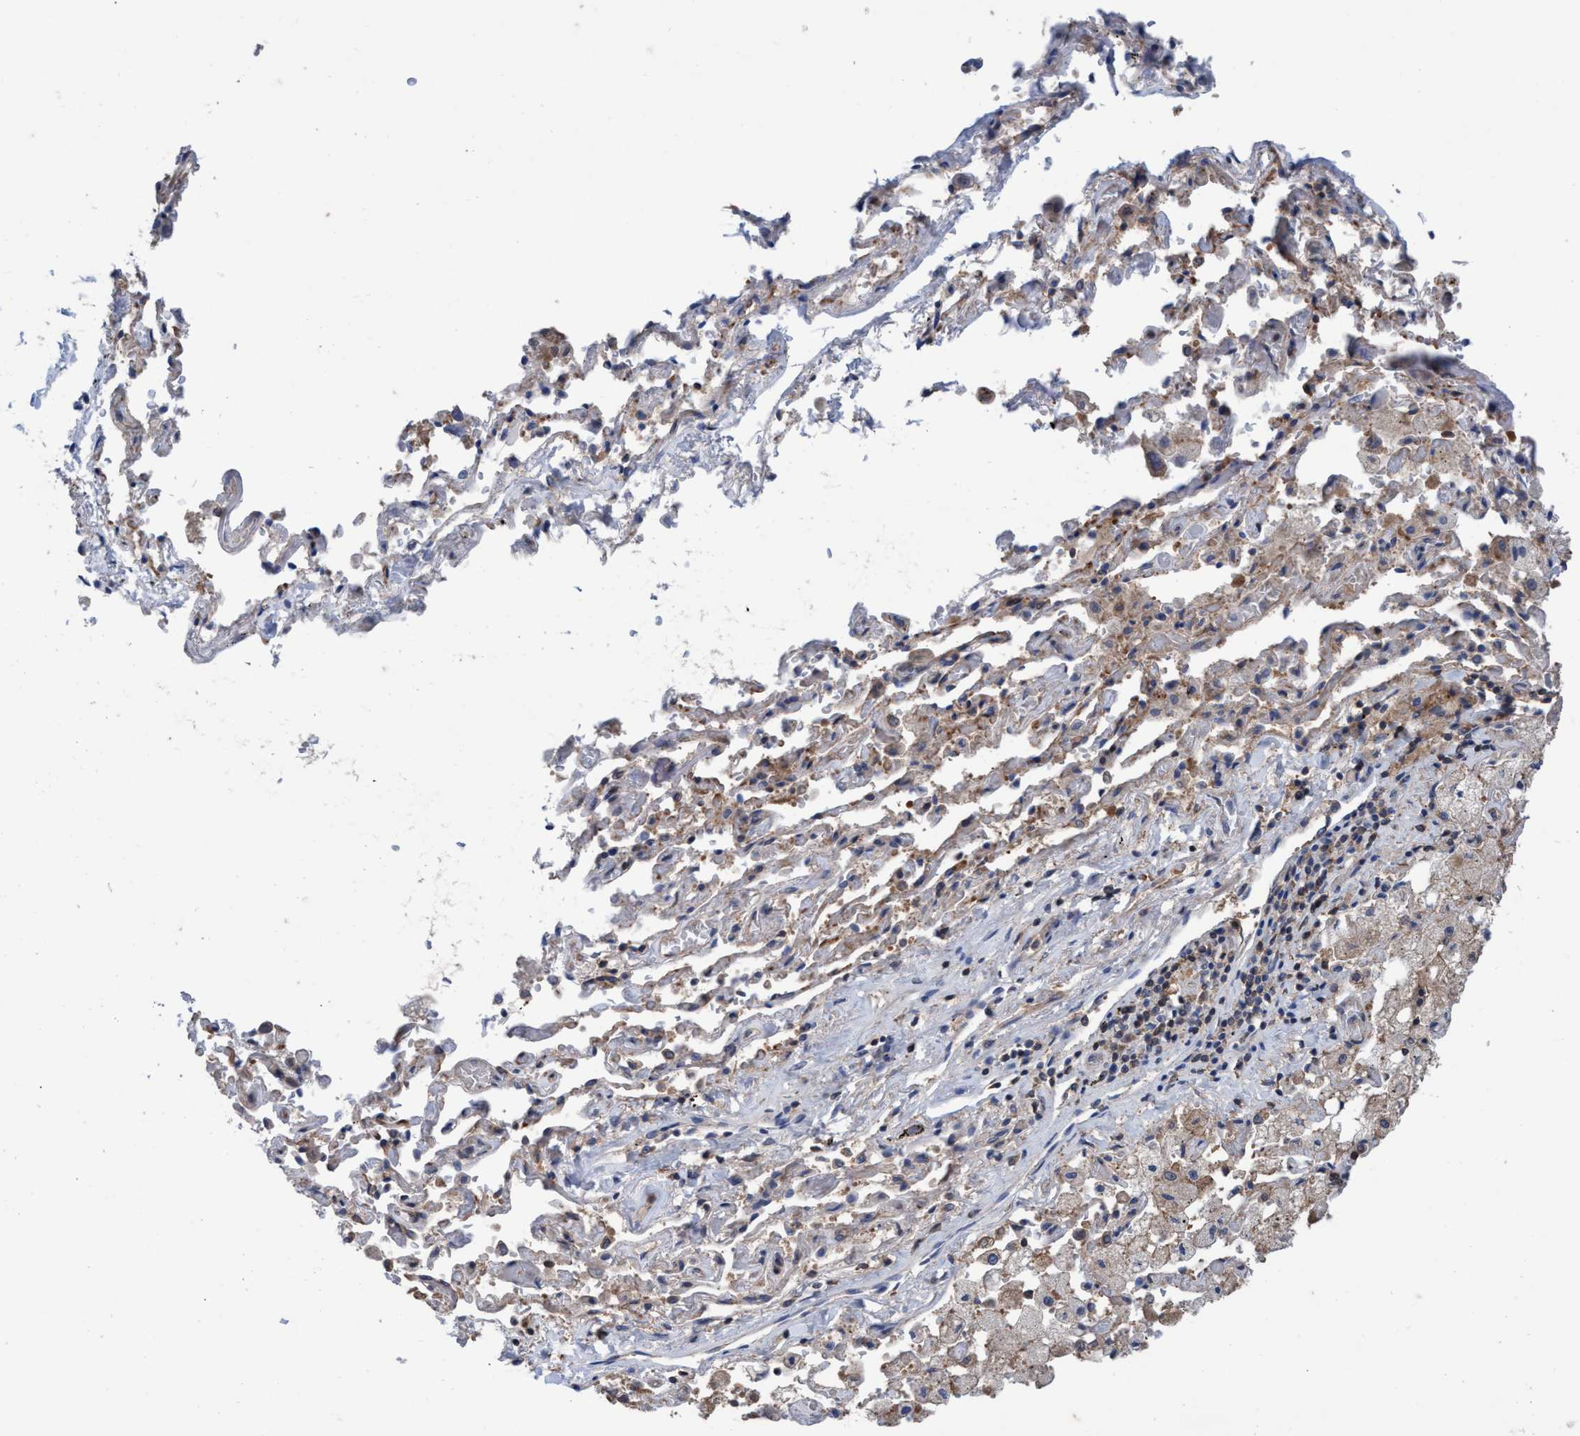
{"staining": {"intensity": "weak", "quantity": "<25%", "location": "cytoplasmic/membranous"}, "tissue": "lung cancer", "cell_type": "Tumor cells", "image_type": "cancer", "snomed": [{"axis": "morphology", "description": "Adenocarcinoma, NOS"}, {"axis": "topography", "description": "Lung"}], "caption": "Photomicrograph shows no protein staining in tumor cells of adenocarcinoma (lung) tissue.", "gene": "GLOD4", "patient": {"sex": "male", "age": 64}}